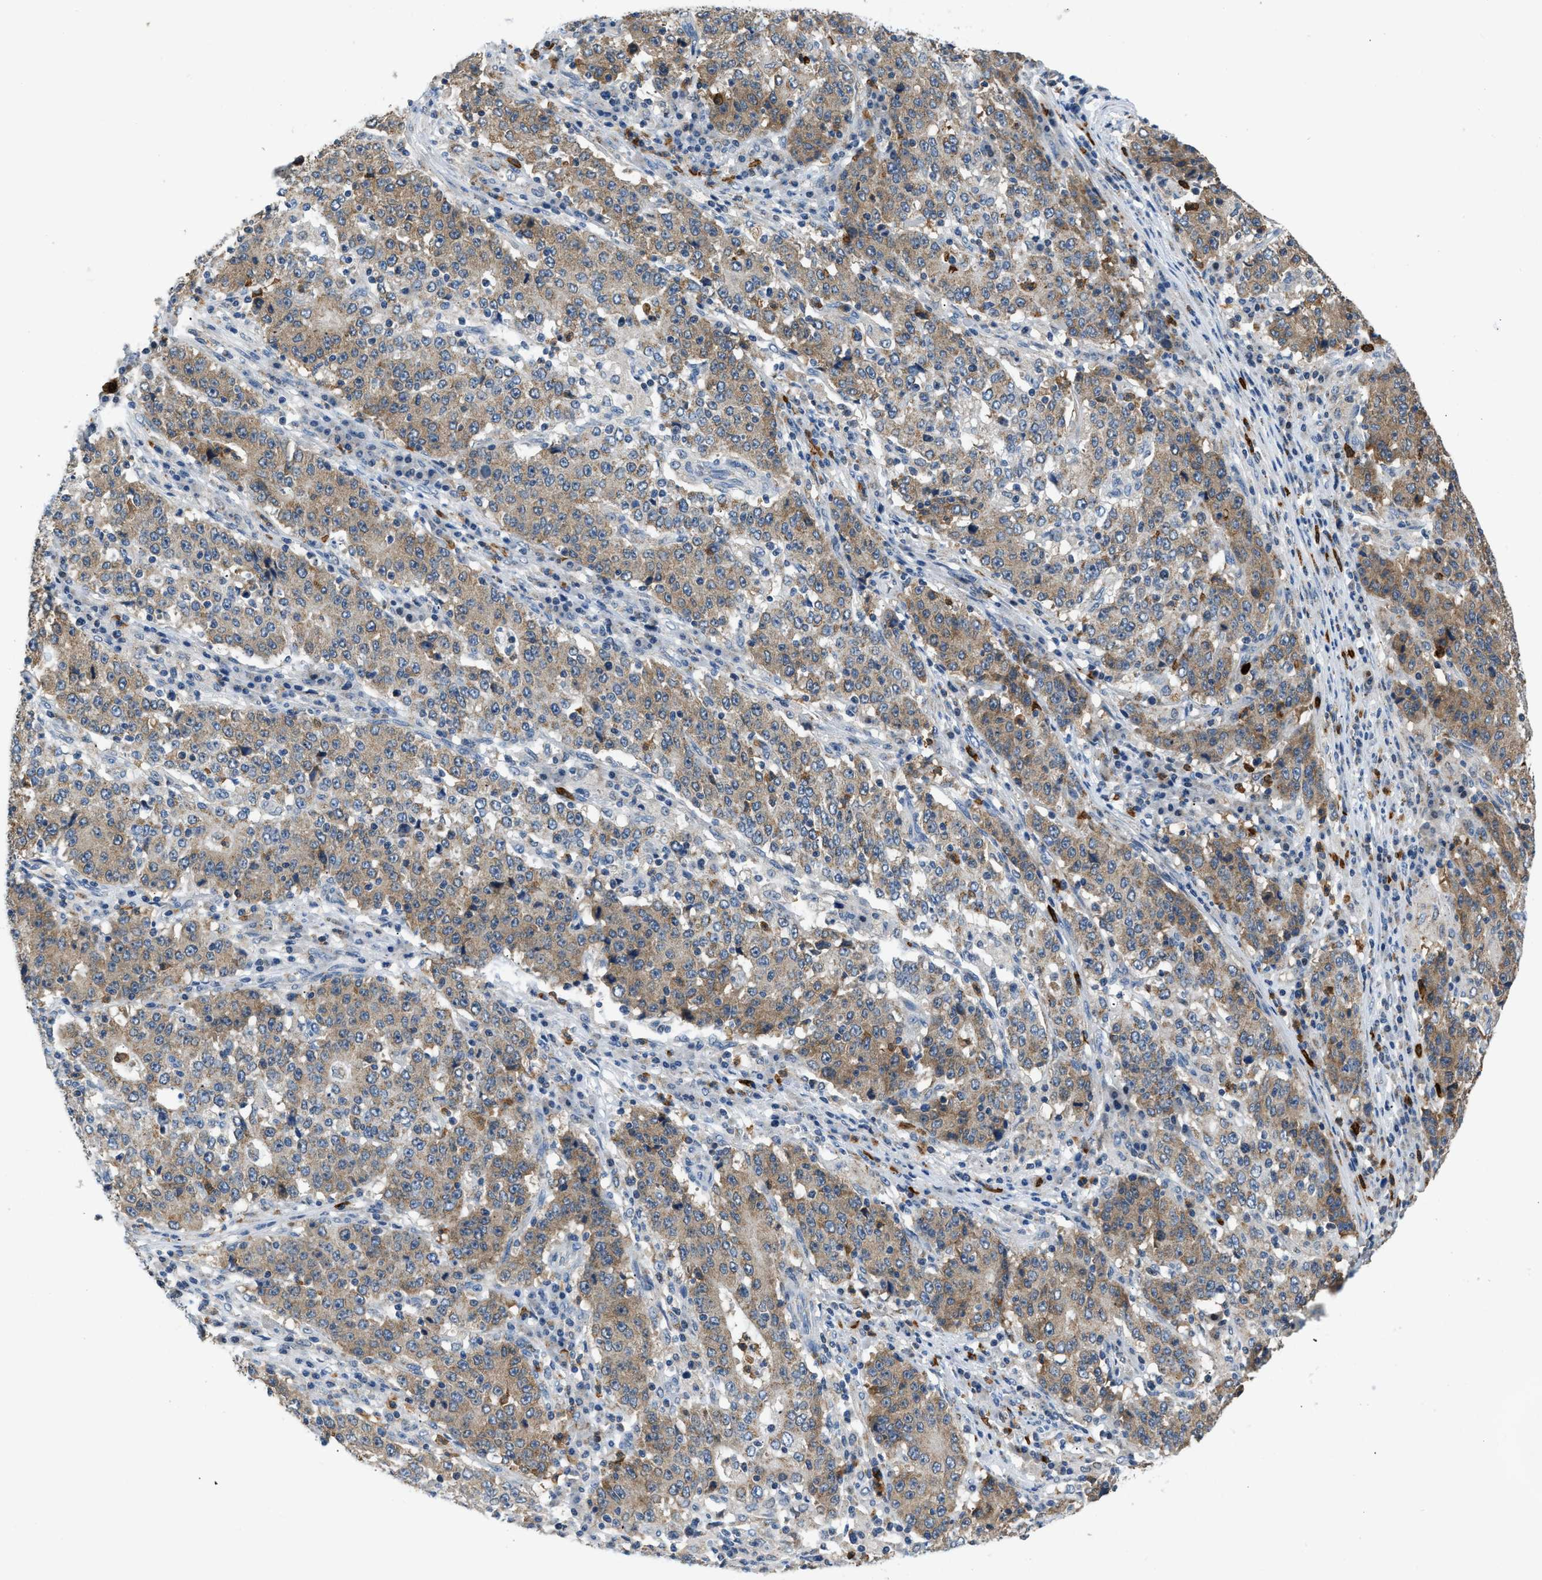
{"staining": {"intensity": "weak", "quantity": ">75%", "location": "cytoplasmic/membranous"}, "tissue": "stomach cancer", "cell_type": "Tumor cells", "image_type": "cancer", "snomed": [{"axis": "morphology", "description": "Adenocarcinoma, NOS"}, {"axis": "topography", "description": "Stomach"}], "caption": "Immunohistochemical staining of human adenocarcinoma (stomach) demonstrates low levels of weak cytoplasmic/membranous protein staining in approximately >75% of tumor cells.", "gene": "TOMM34", "patient": {"sex": "male", "age": 59}}